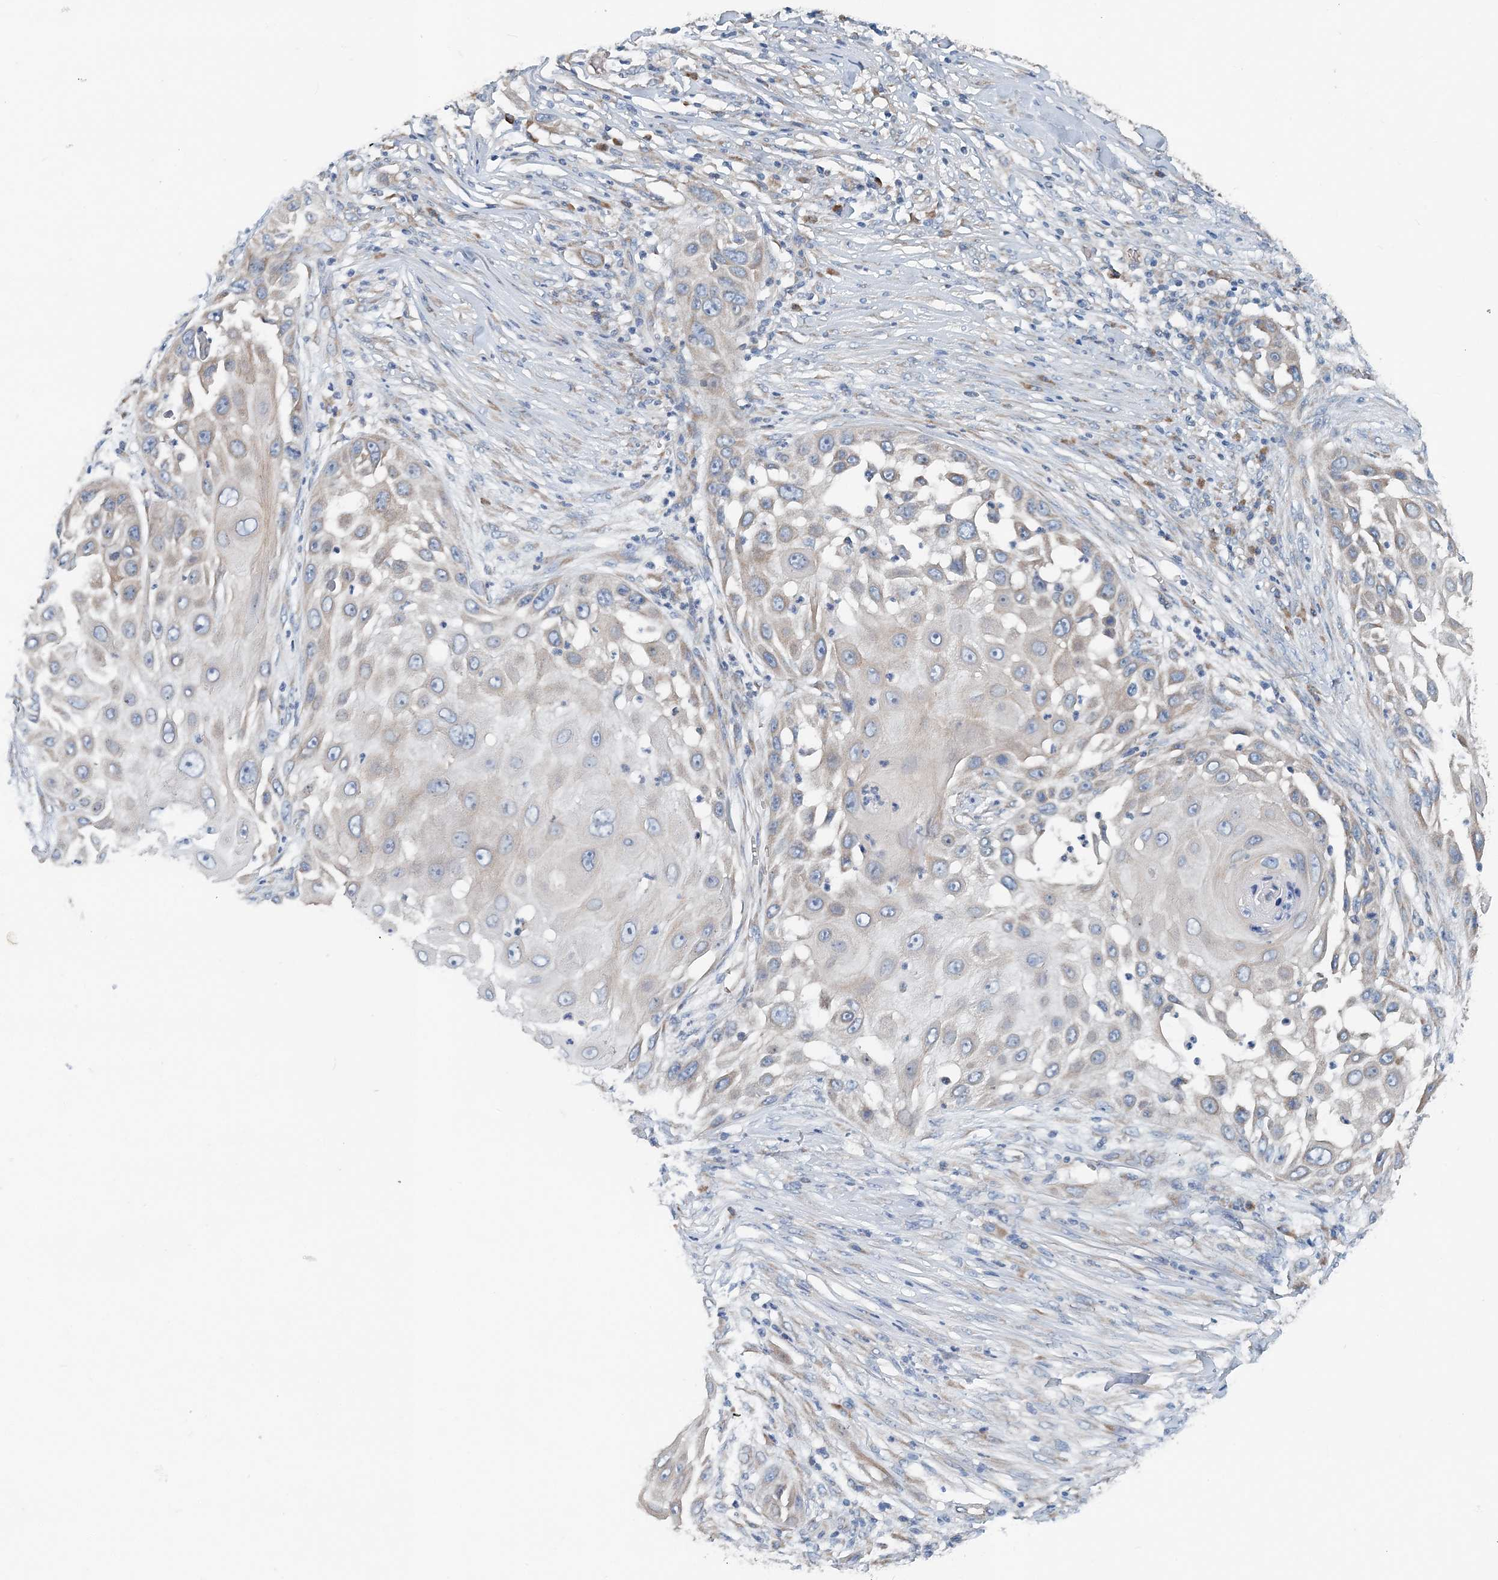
{"staining": {"intensity": "negative", "quantity": "none", "location": "none"}, "tissue": "skin cancer", "cell_type": "Tumor cells", "image_type": "cancer", "snomed": [{"axis": "morphology", "description": "Squamous cell carcinoma, NOS"}, {"axis": "topography", "description": "Skin"}], "caption": "An immunohistochemistry (IHC) photomicrograph of squamous cell carcinoma (skin) is shown. There is no staining in tumor cells of squamous cell carcinoma (skin). (Immunohistochemistry (ihc), brightfield microscopy, high magnification).", "gene": "EEF1A2", "patient": {"sex": "female", "age": 44}}